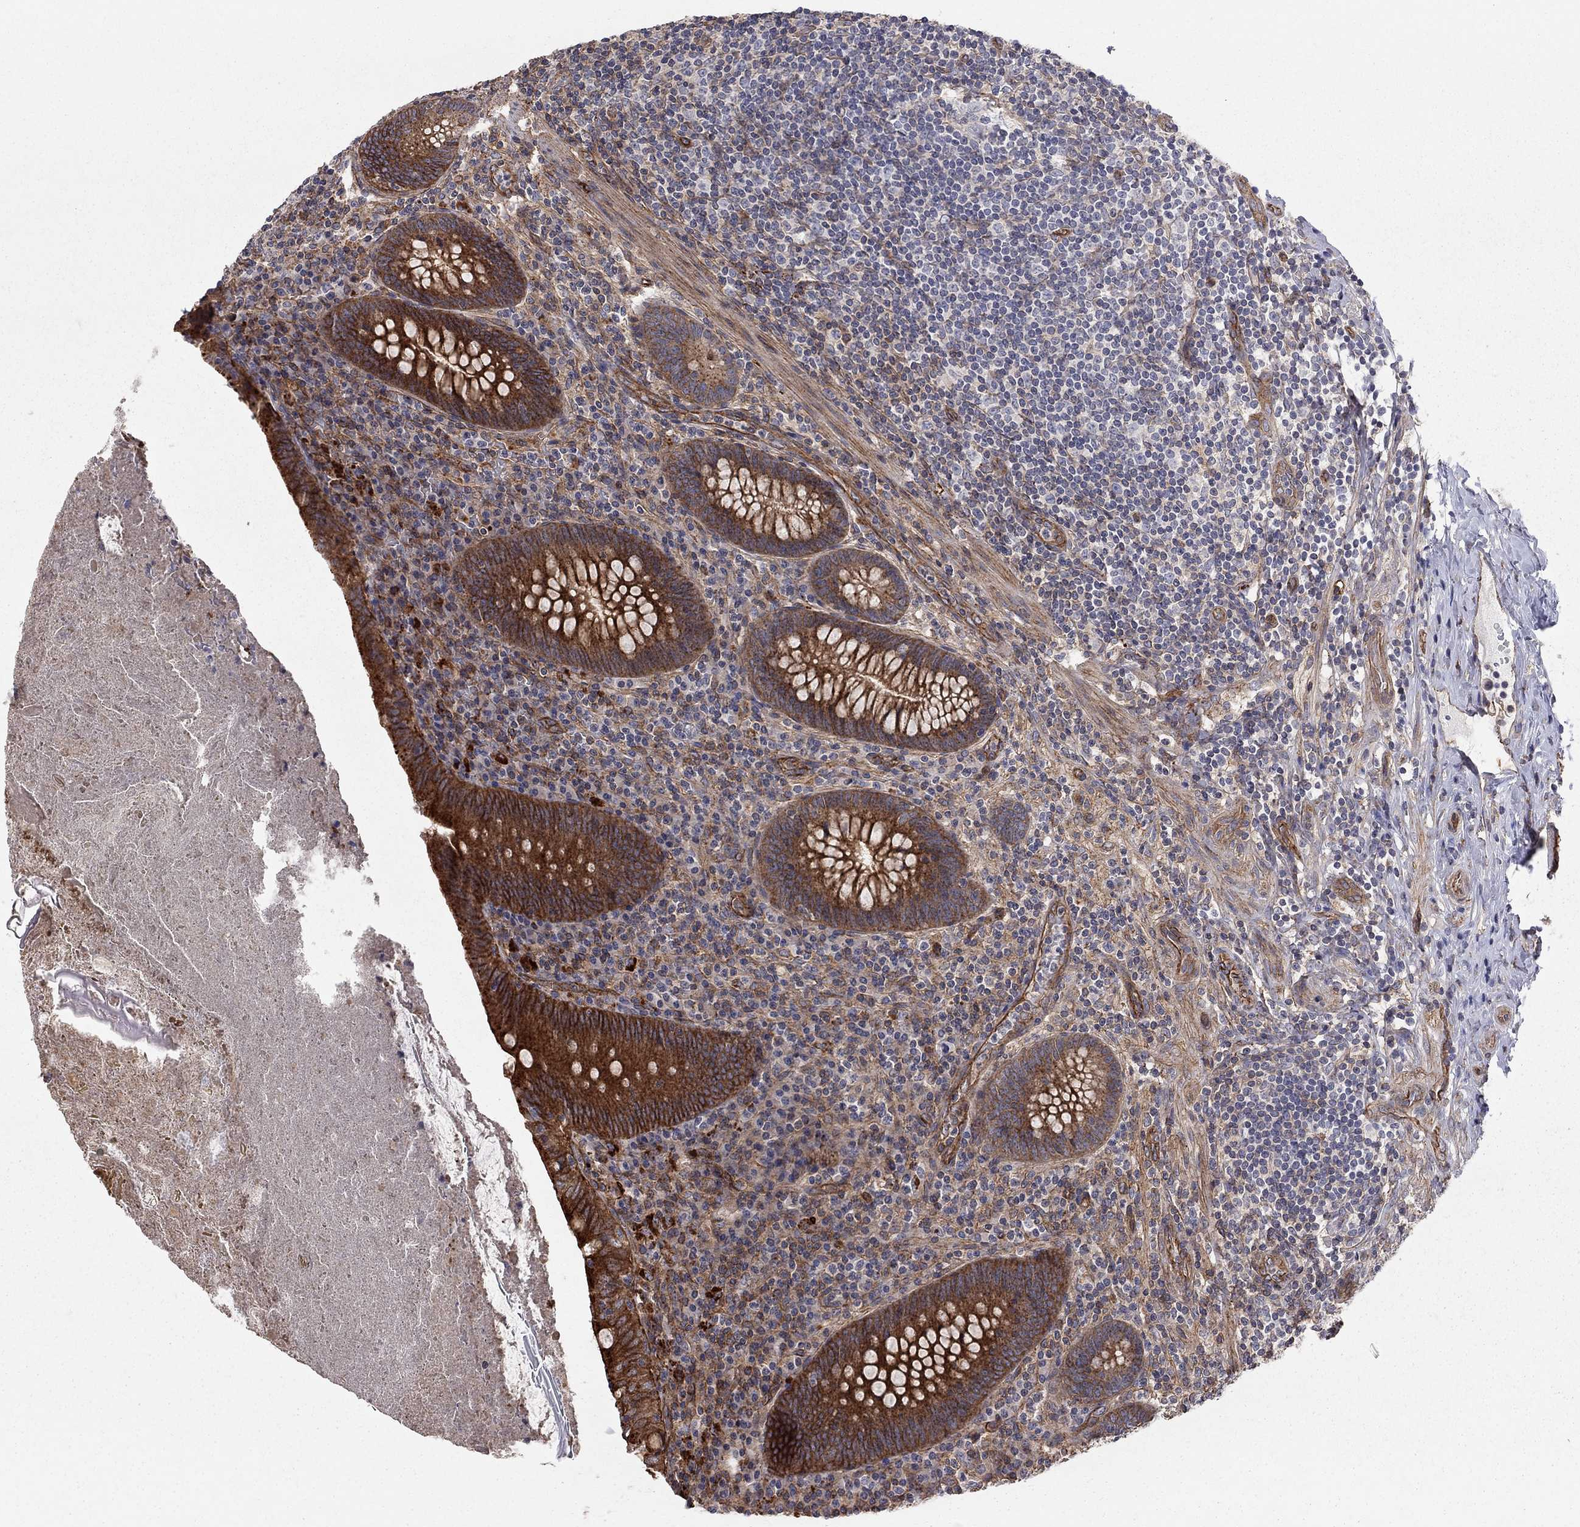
{"staining": {"intensity": "strong", "quantity": "25%-75%", "location": "cytoplasmic/membranous"}, "tissue": "appendix", "cell_type": "Glandular cells", "image_type": "normal", "snomed": [{"axis": "morphology", "description": "Normal tissue, NOS"}, {"axis": "topography", "description": "Appendix"}], "caption": "Brown immunohistochemical staining in unremarkable human appendix demonstrates strong cytoplasmic/membranous expression in approximately 25%-75% of glandular cells.", "gene": "RASEF", "patient": {"sex": "male", "age": 47}}